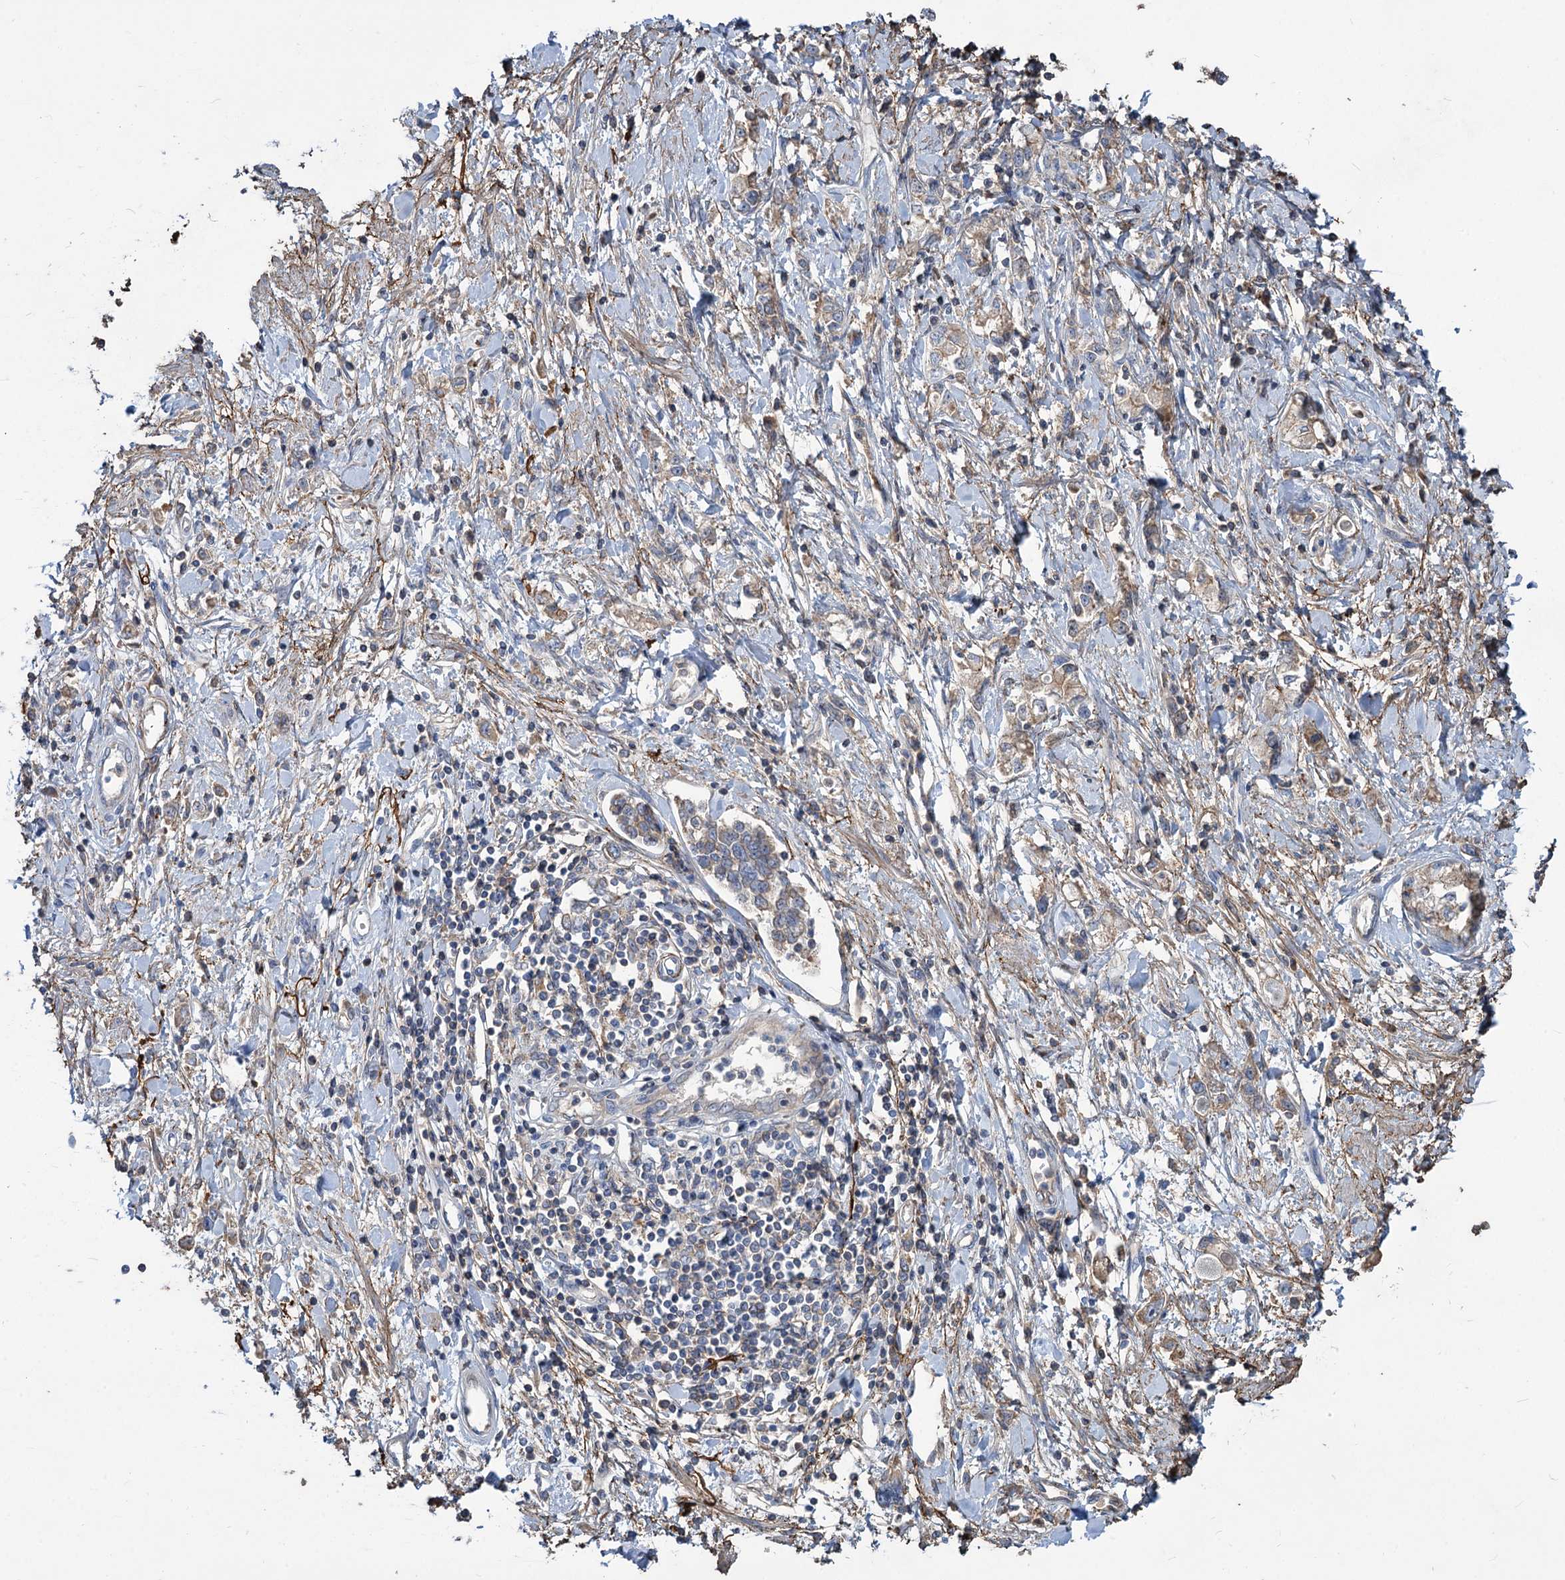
{"staining": {"intensity": "weak", "quantity": "<25%", "location": "cytoplasmic/membranous"}, "tissue": "stomach cancer", "cell_type": "Tumor cells", "image_type": "cancer", "snomed": [{"axis": "morphology", "description": "Adenocarcinoma, NOS"}, {"axis": "topography", "description": "Stomach"}], "caption": "A high-resolution histopathology image shows immunohistochemistry staining of stomach cancer (adenocarcinoma), which shows no significant staining in tumor cells. (DAB (3,3'-diaminobenzidine) IHC with hematoxylin counter stain).", "gene": "URAD", "patient": {"sex": "female", "age": 76}}